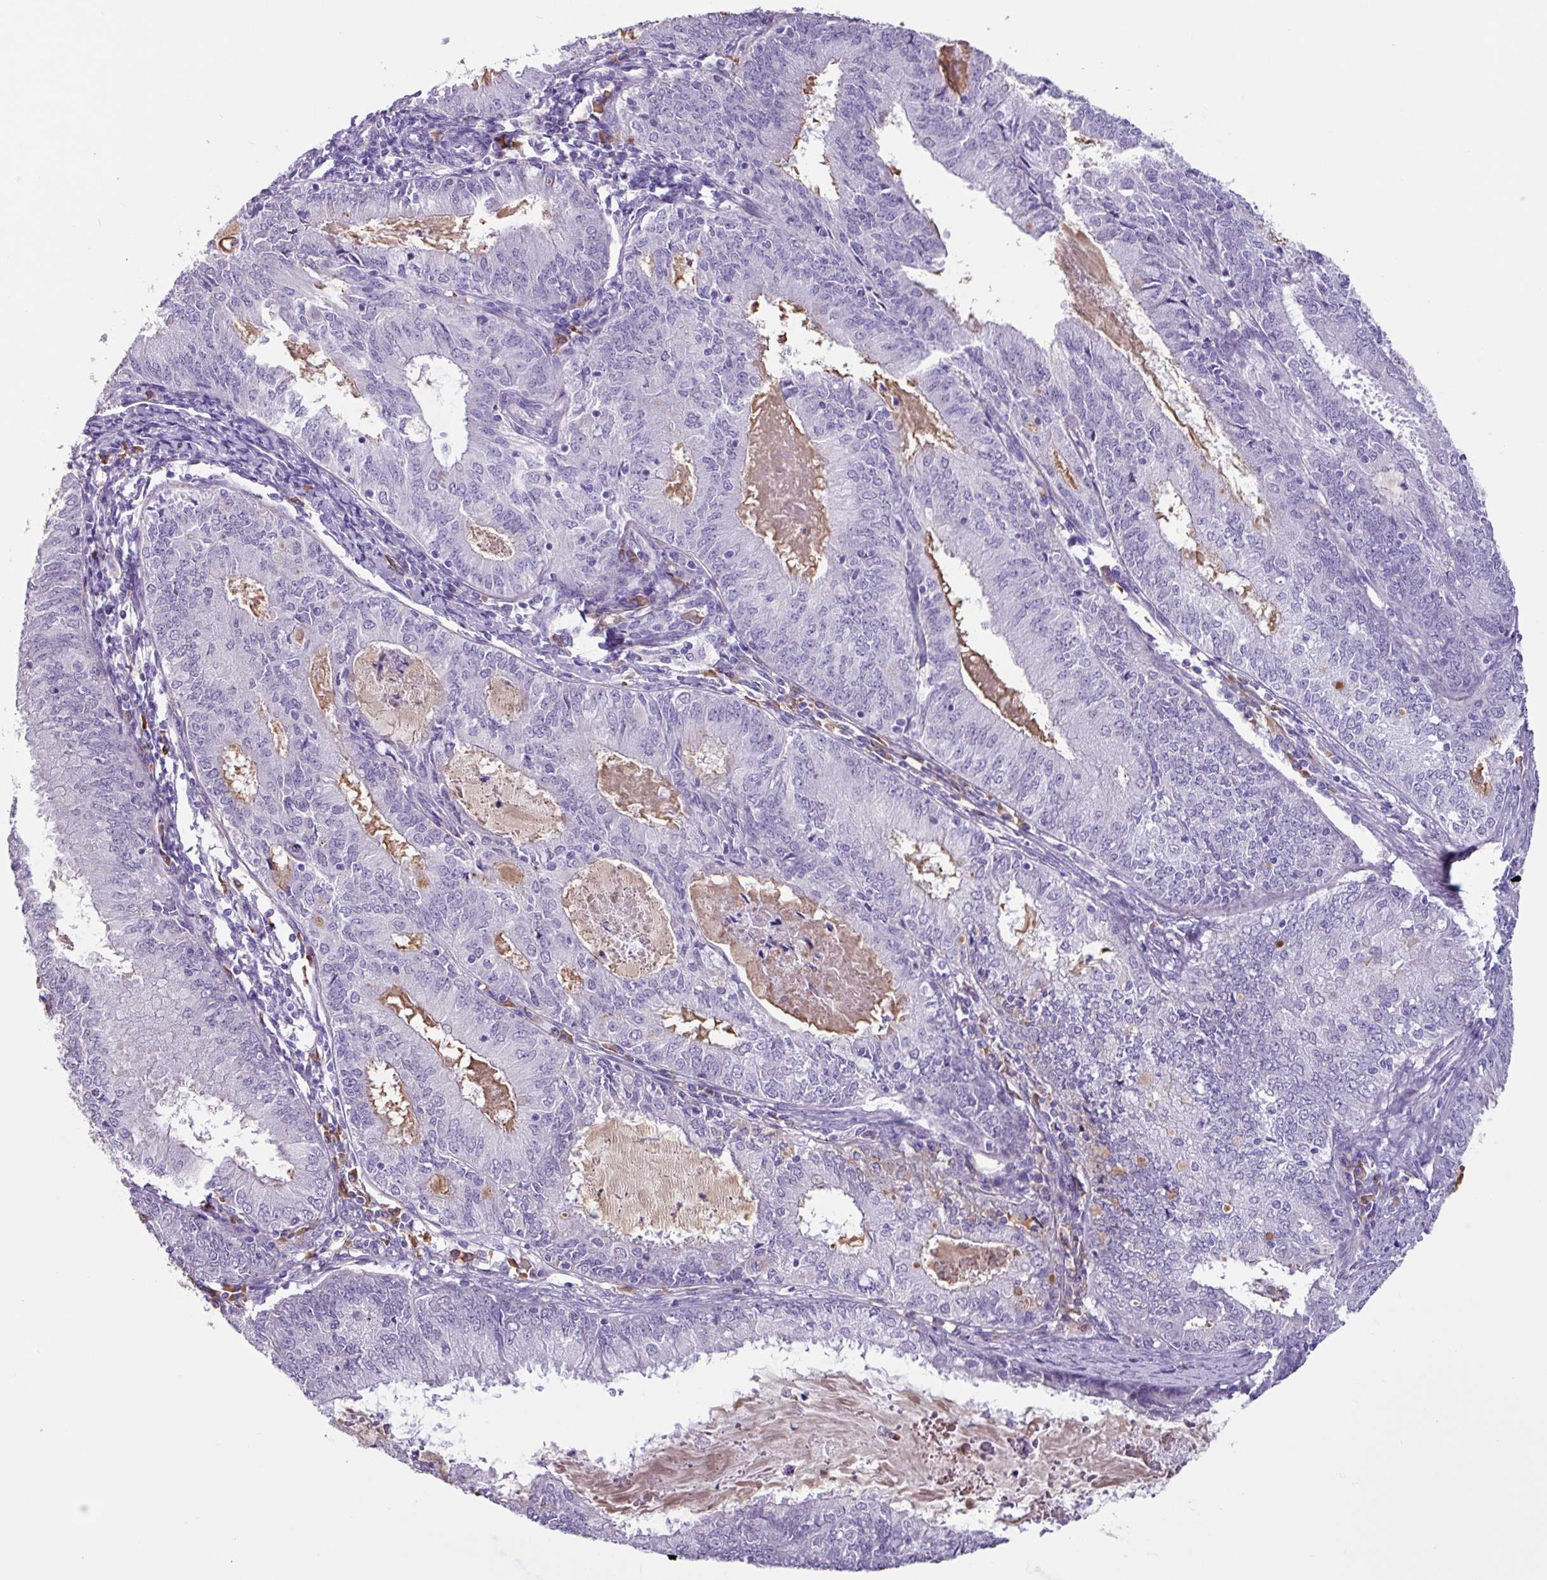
{"staining": {"intensity": "negative", "quantity": "none", "location": "none"}, "tissue": "endometrial cancer", "cell_type": "Tumor cells", "image_type": "cancer", "snomed": [{"axis": "morphology", "description": "Adenocarcinoma, NOS"}, {"axis": "topography", "description": "Endometrium"}], "caption": "This is an immunohistochemistry micrograph of endometrial cancer. There is no staining in tumor cells.", "gene": "OTX1", "patient": {"sex": "female", "age": 57}}